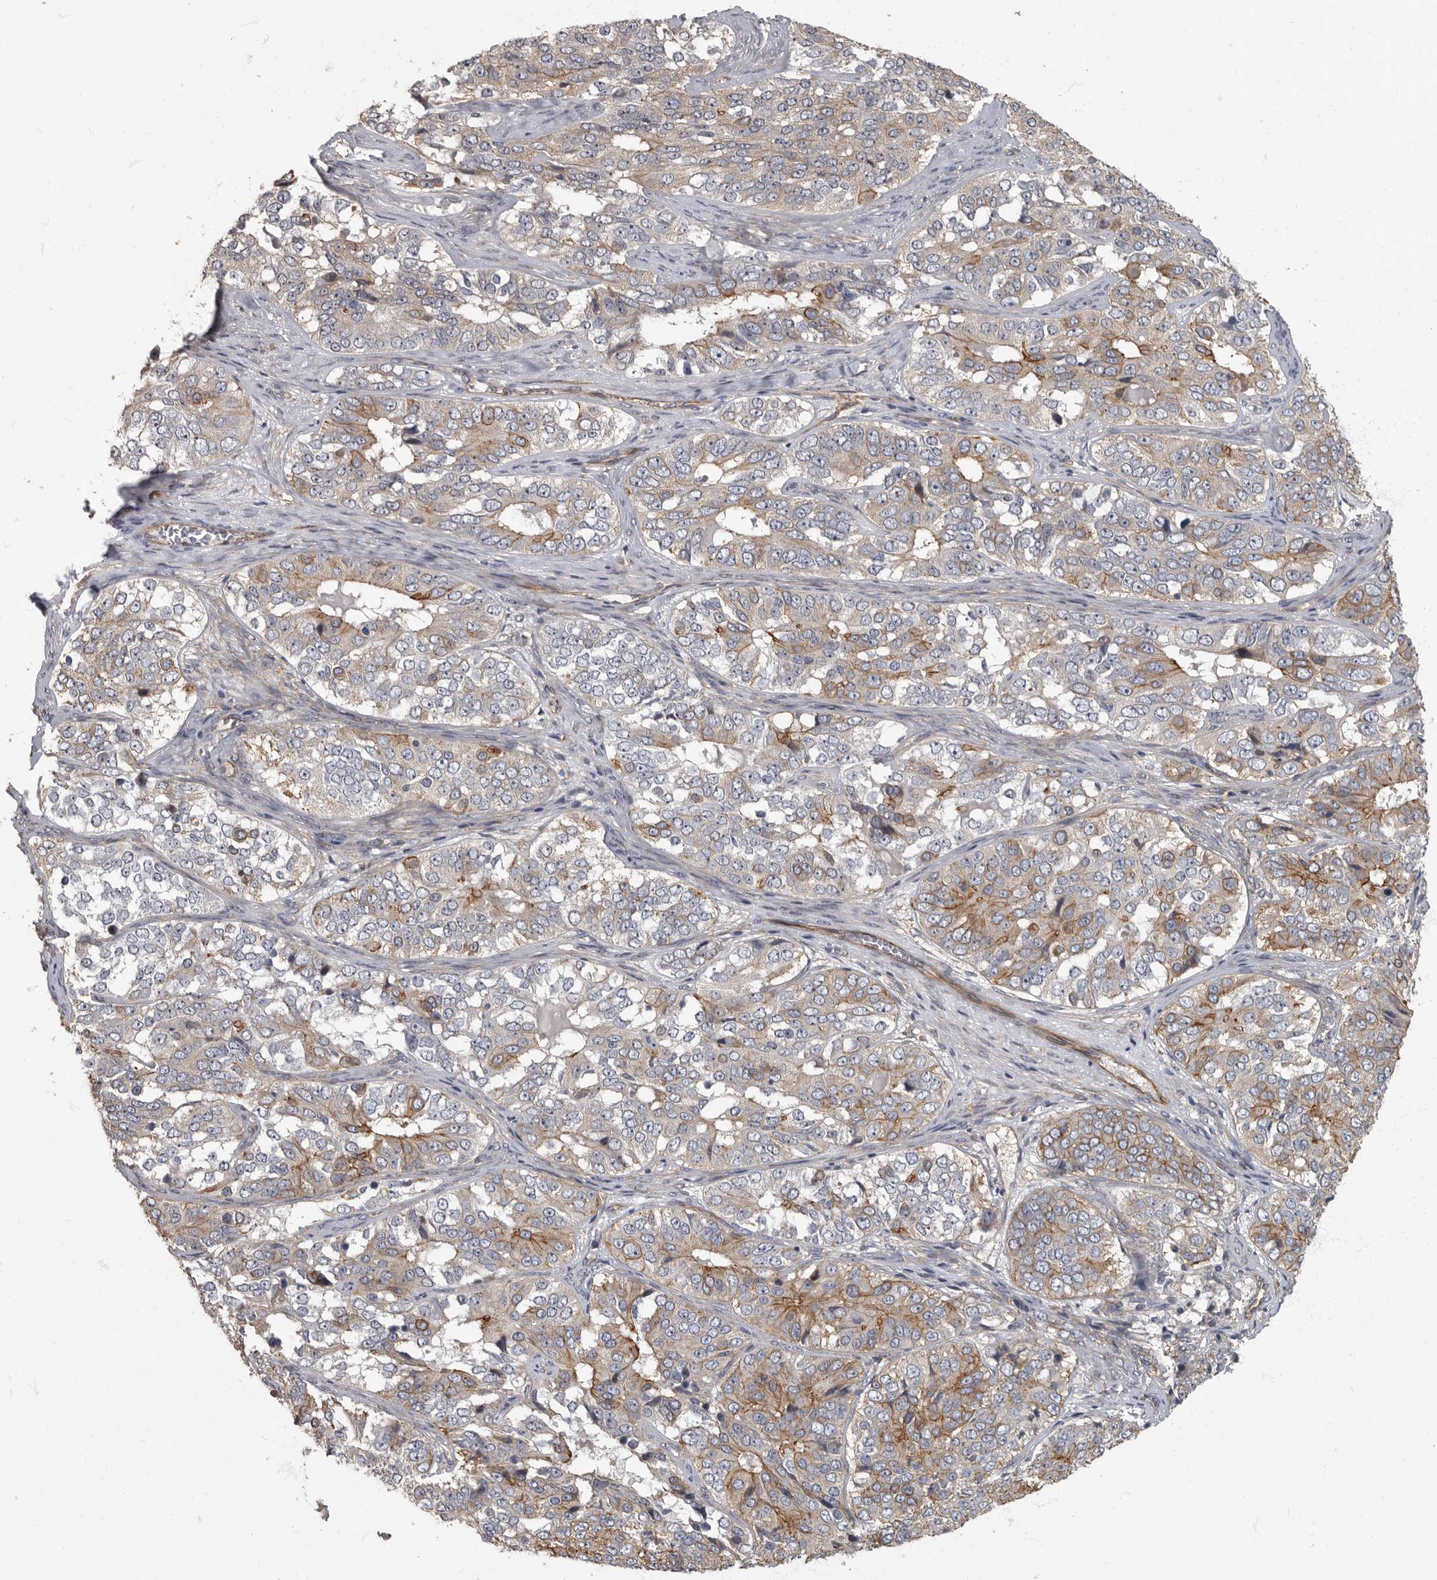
{"staining": {"intensity": "moderate", "quantity": "<25%", "location": "cytoplasmic/membranous"}, "tissue": "ovarian cancer", "cell_type": "Tumor cells", "image_type": "cancer", "snomed": [{"axis": "morphology", "description": "Carcinoma, endometroid"}, {"axis": "topography", "description": "Ovary"}], "caption": "Endometroid carcinoma (ovarian) was stained to show a protein in brown. There is low levels of moderate cytoplasmic/membranous expression in approximately <25% of tumor cells.", "gene": "PDK1", "patient": {"sex": "female", "age": 51}}